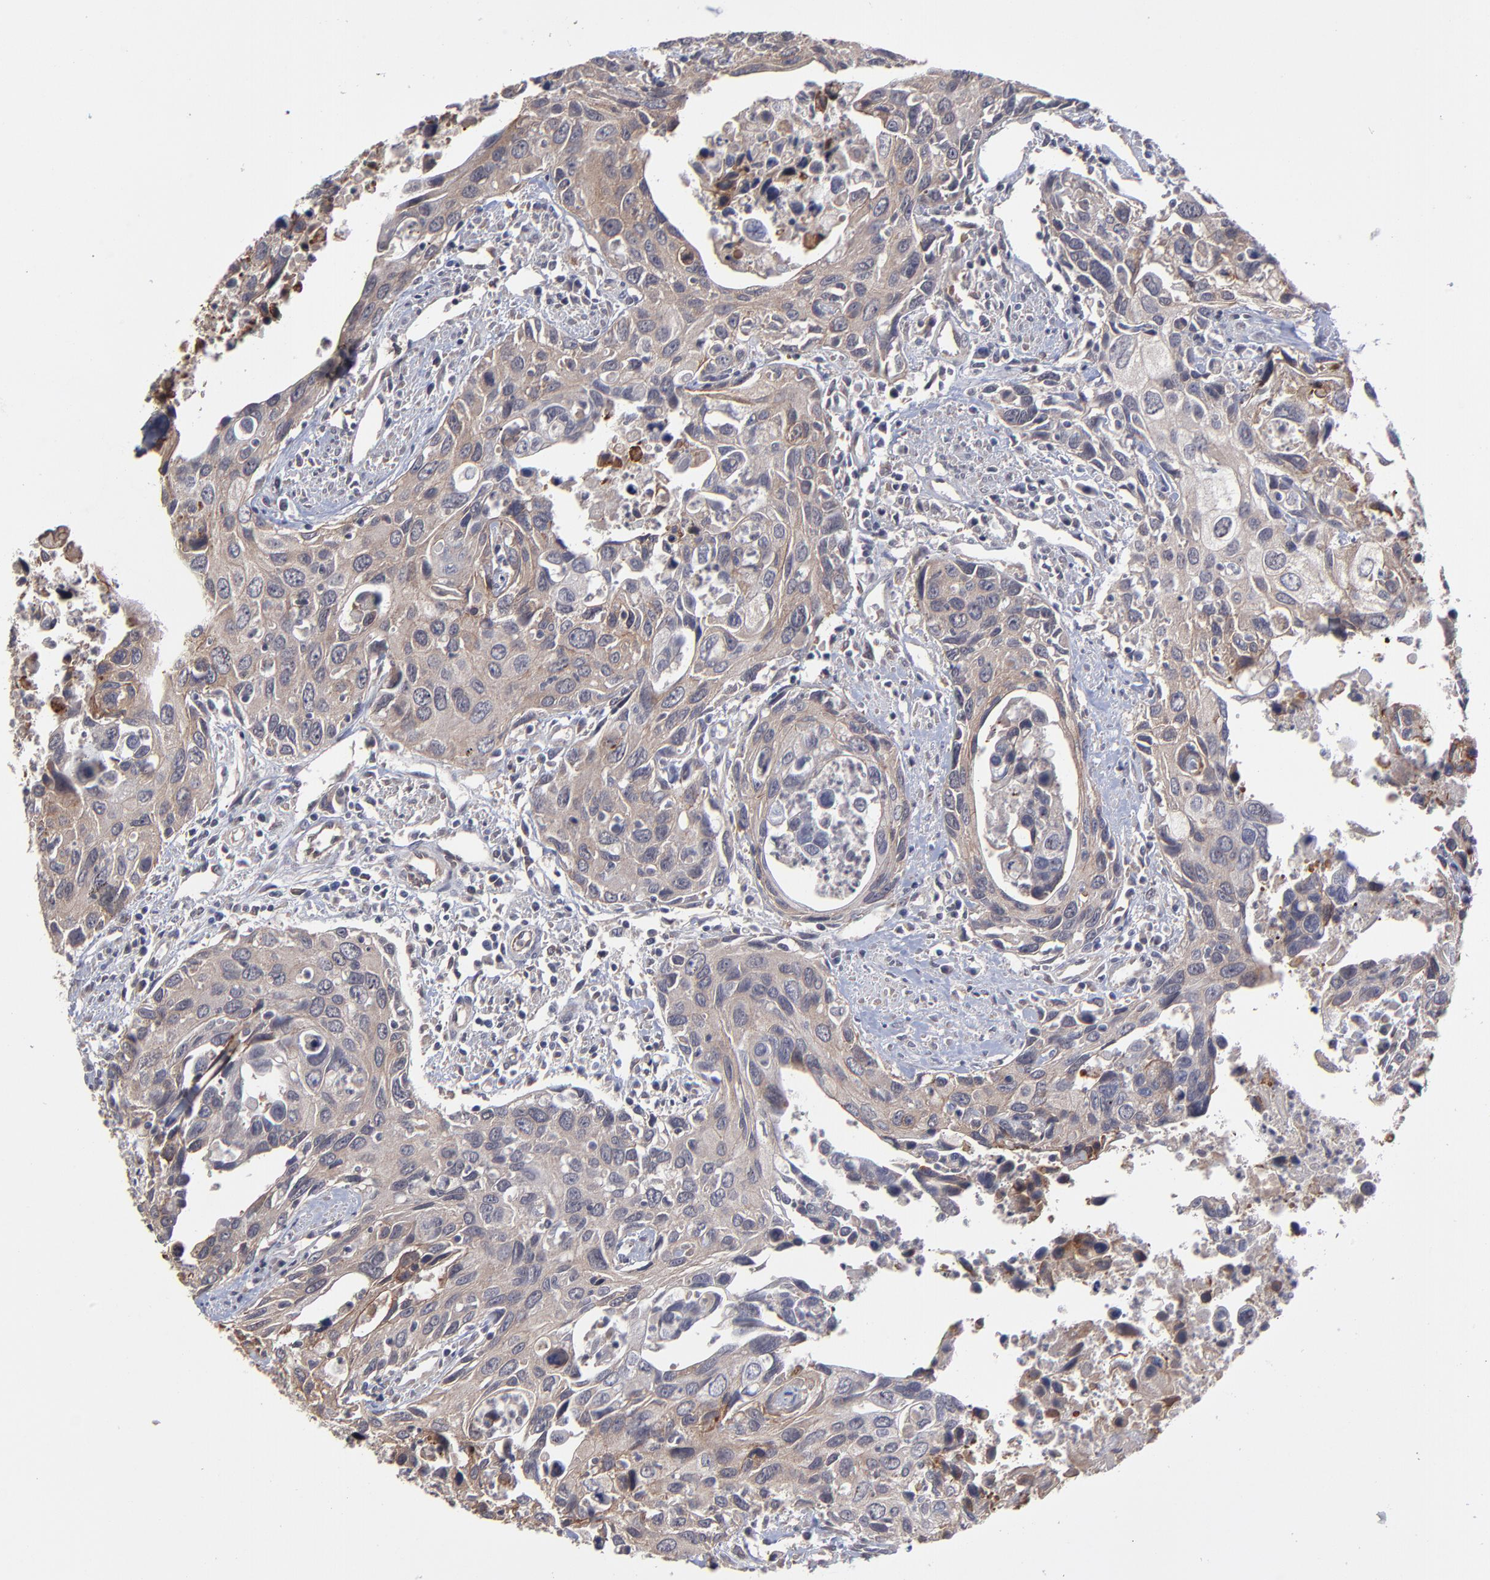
{"staining": {"intensity": "moderate", "quantity": "25%-75%", "location": "cytoplasmic/membranous"}, "tissue": "urothelial cancer", "cell_type": "Tumor cells", "image_type": "cancer", "snomed": [{"axis": "morphology", "description": "Urothelial carcinoma, High grade"}, {"axis": "topography", "description": "Urinary bladder"}], "caption": "A brown stain shows moderate cytoplasmic/membranous staining of a protein in urothelial cancer tumor cells. (DAB = brown stain, brightfield microscopy at high magnification).", "gene": "ZNF780B", "patient": {"sex": "male", "age": 71}}